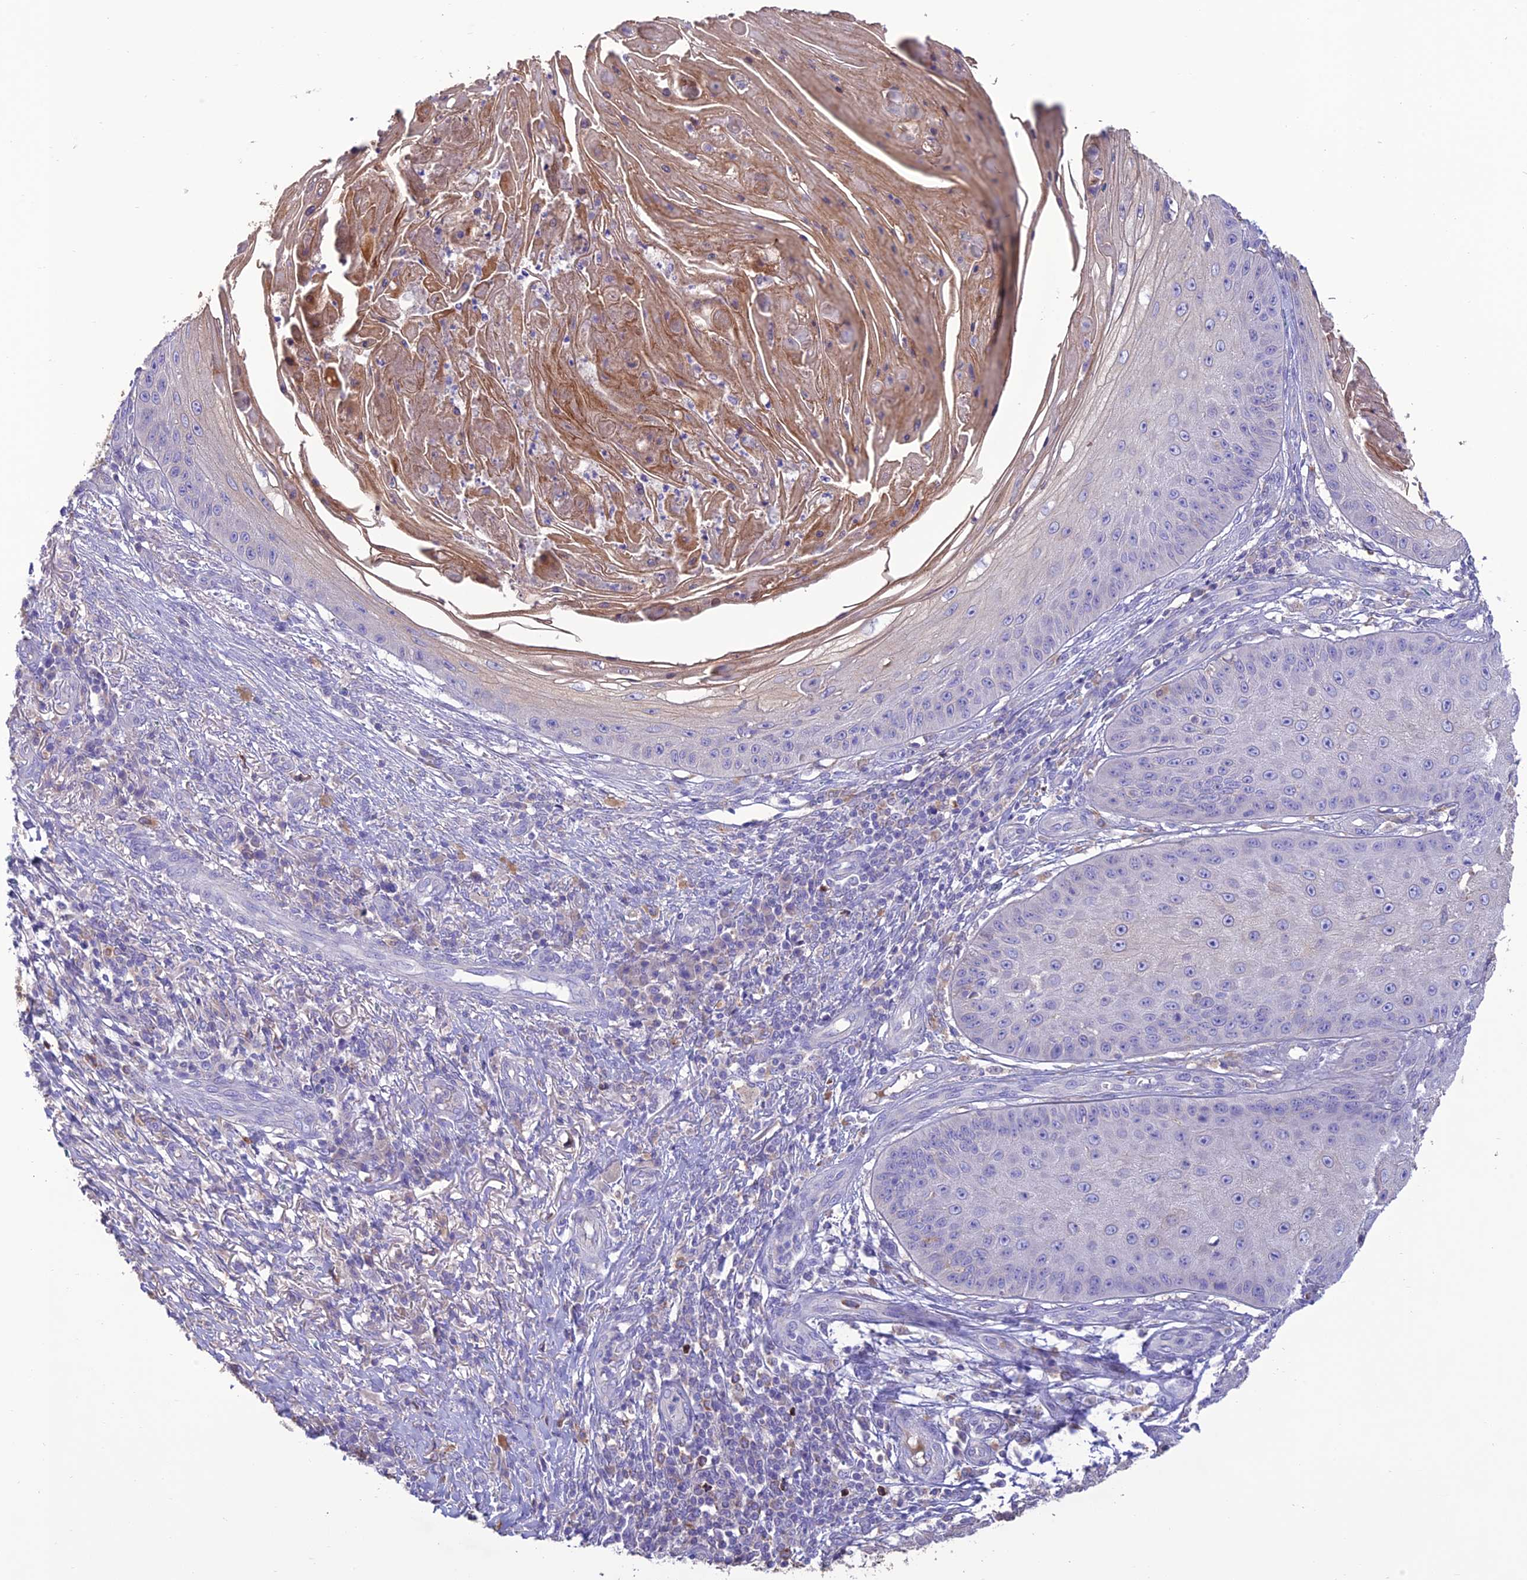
{"staining": {"intensity": "negative", "quantity": "none", "location": "none"}, "tissue": "skin cancer", "cell_type": "Tumor cells", "image_type": "cancer", "snomed": [{"axis": "morphology", "description": "Squamous cell carcinoma, NOS"}, {"axis": "topography", "description": "Skin"}], "caption": "Tumor cells are negative for protein expression in human skin cancer.", "gene": "SFT2D2", "patient": {"sex": "male", "age": 70}}